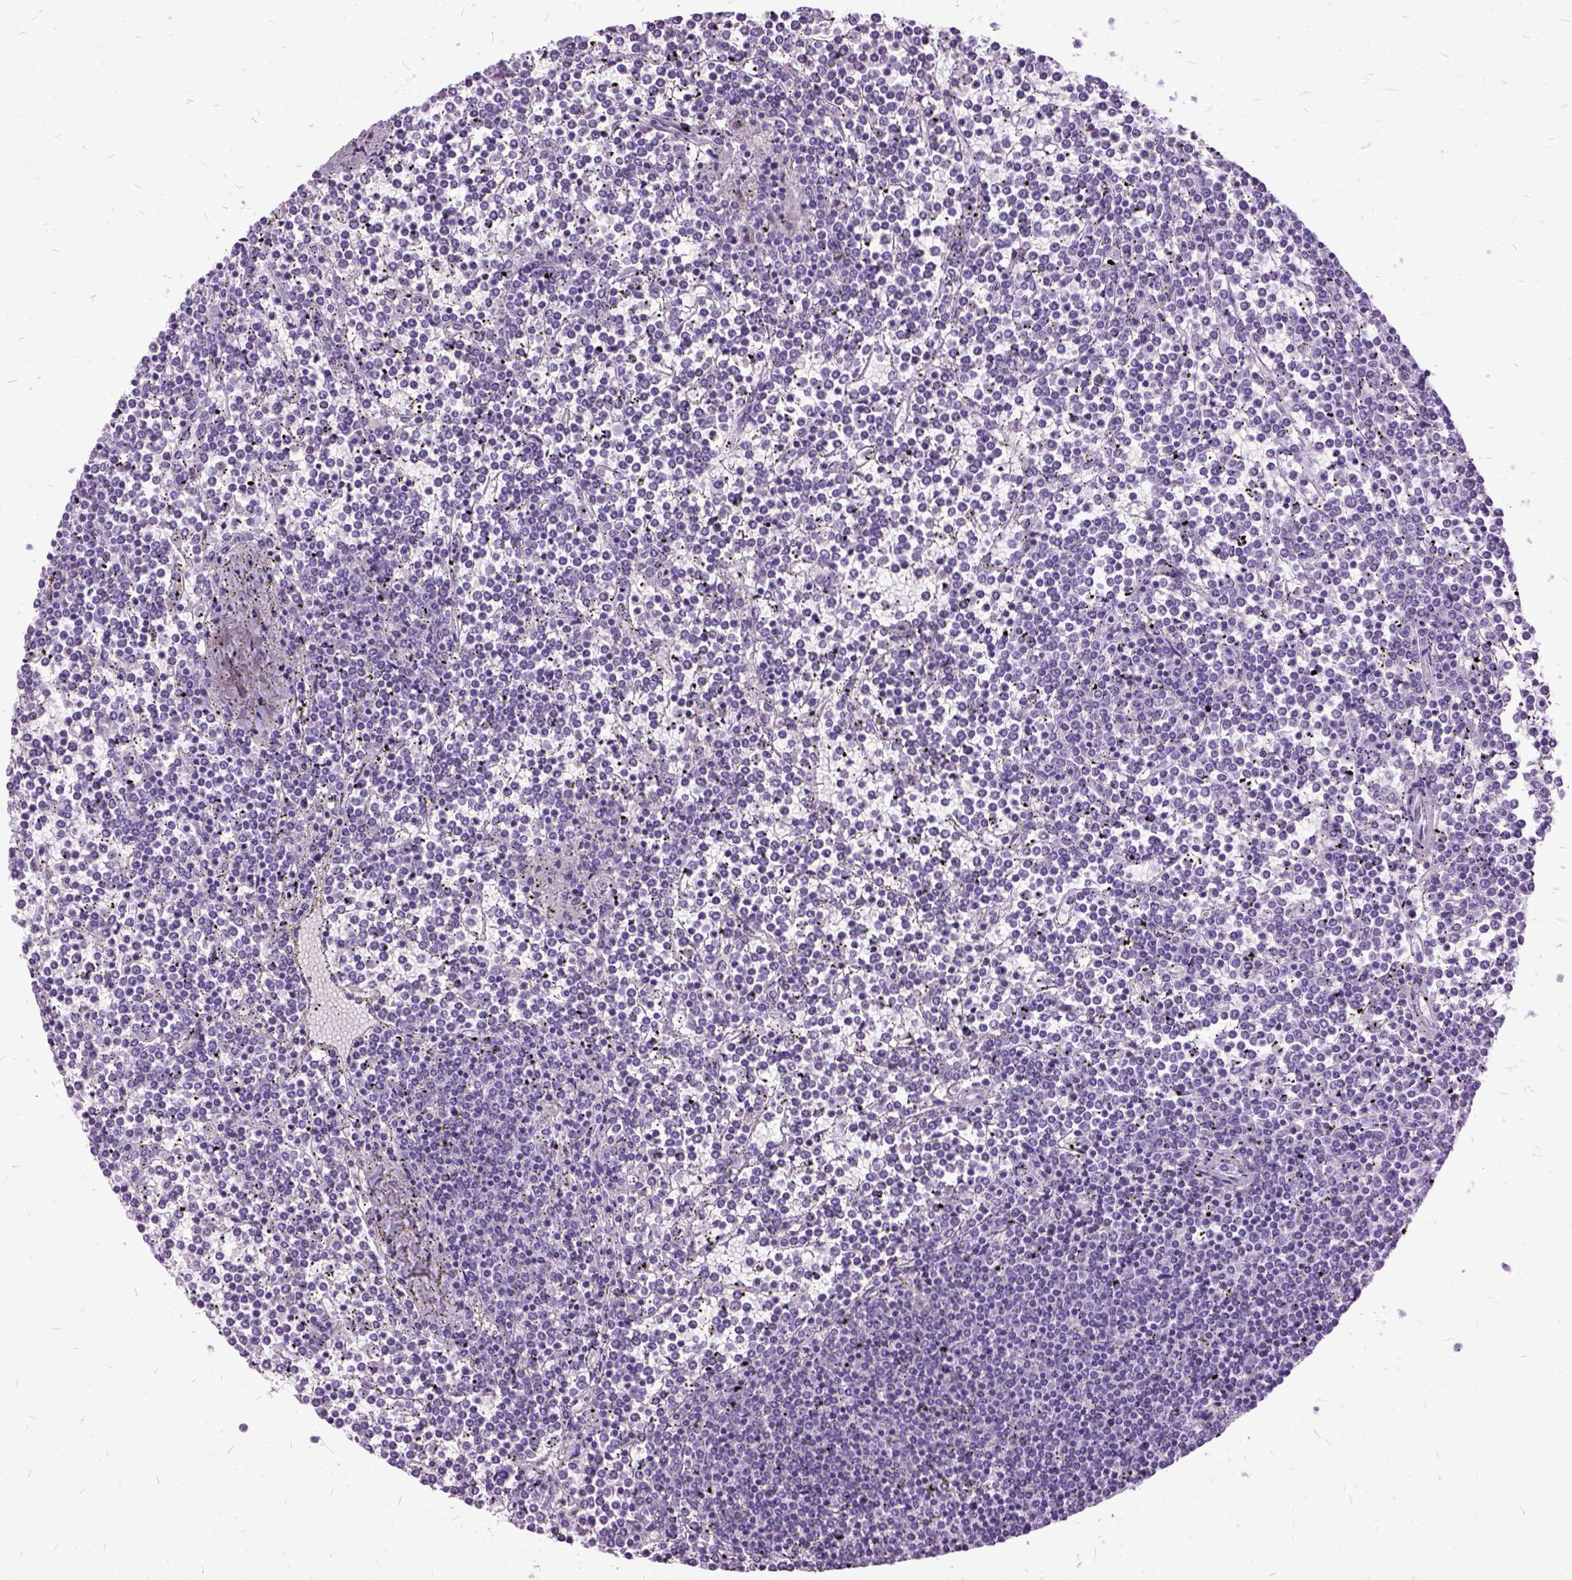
{"staining": {"intensity": "negative", "quantity": "none", "location": "none"}, "tissue": "lymphoma", "cell_type": "Tumor cells", "image_type": "cancer", "snomed": [{"axis": "morphology", "description": "Malignant lymphoma, non-Hodgkin's type, Low grade"}, {"axis": "topography", "description": "Spleen"}], "caption": "This is an immunohistochemistry (IHC) micrograph of lymphoma. There is no staining in tumor cells.", "gene": "MME", "patient": {"sex": "female", "age": 19}}